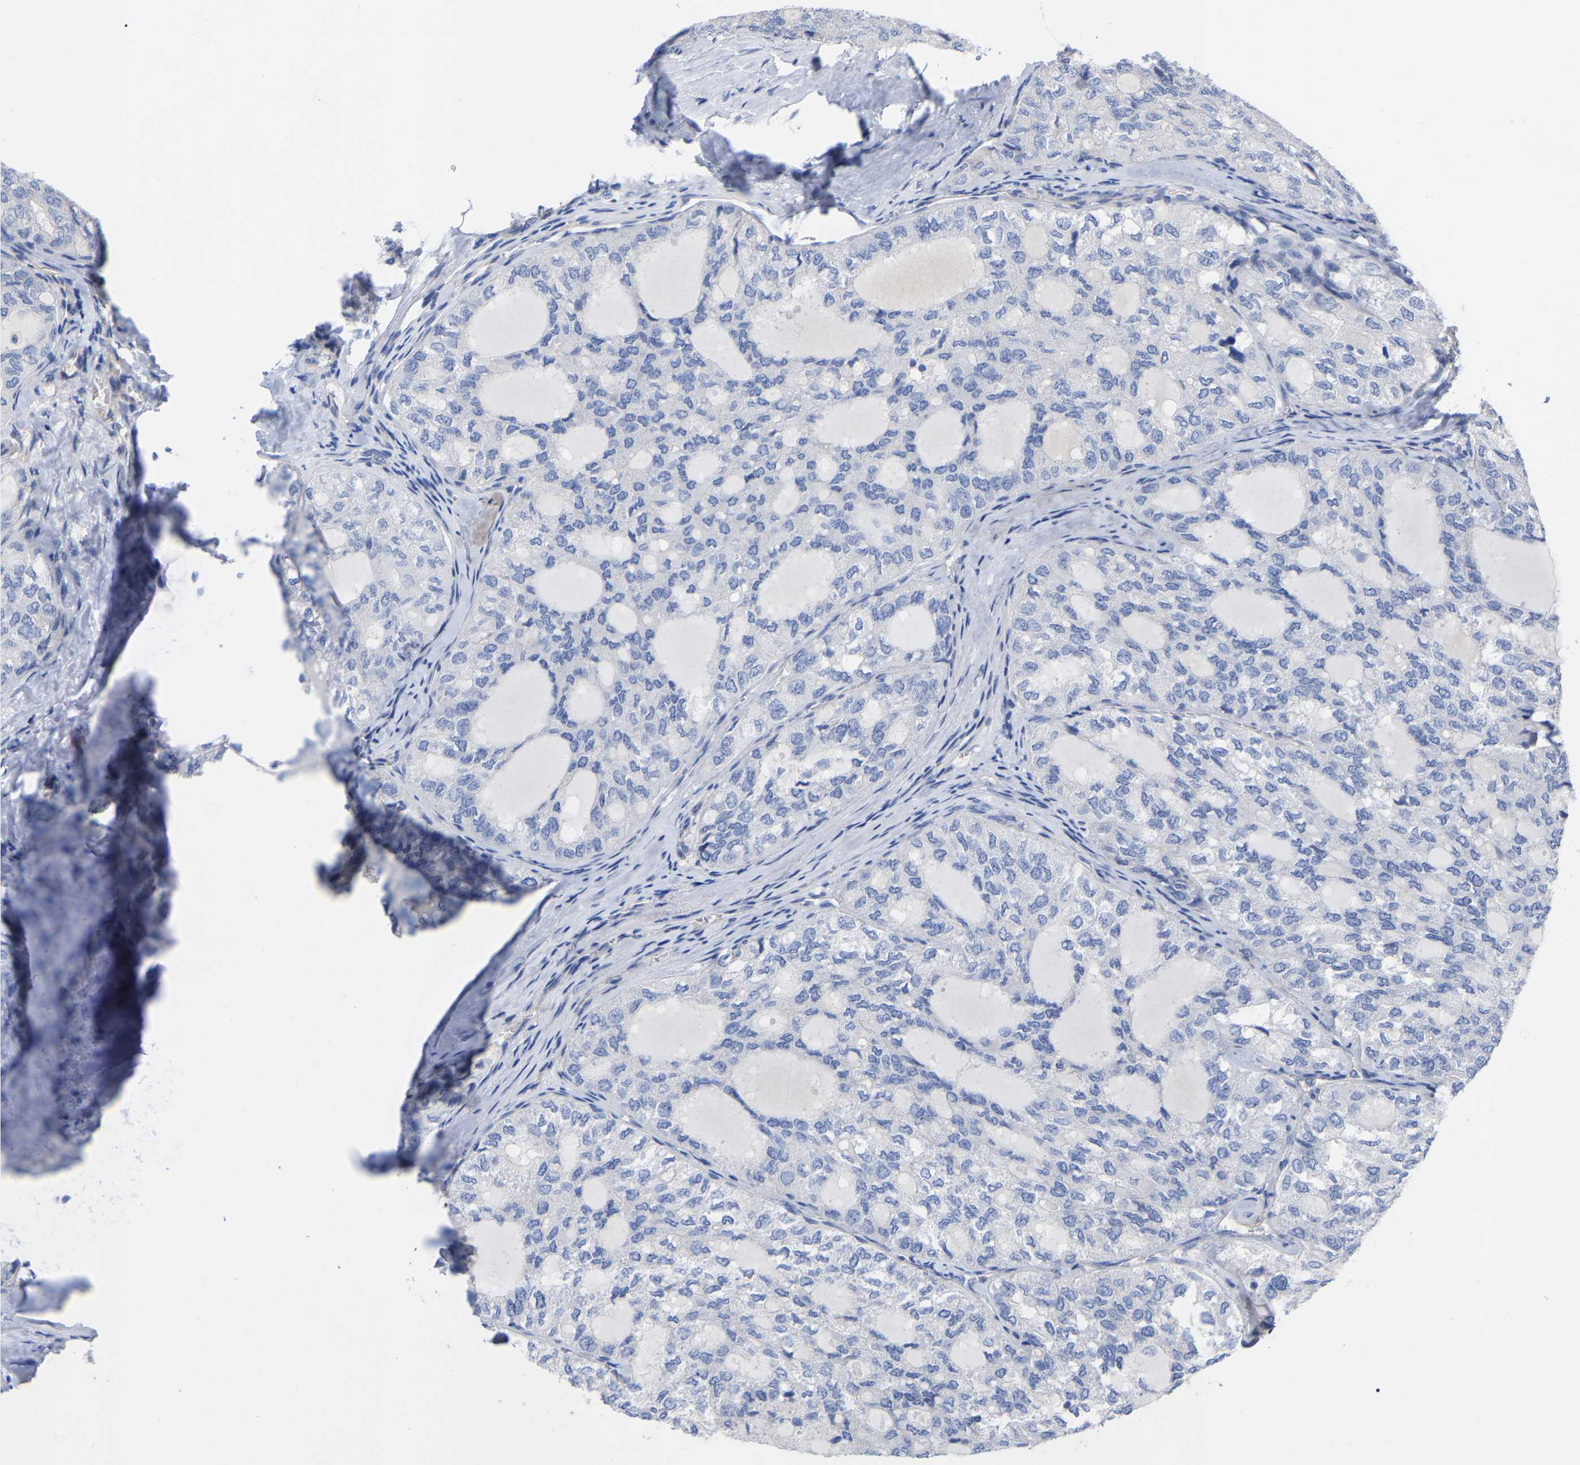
{"staining": {"intensity": "negative", "quantity": "none", "location": "none"}, "tissue": "thyroid cancer", "cell_type": "Tumor cells", "image_type": "cancer", "snomed": [{"axis": "morphology", "description": "Follicular adenoma carcinoma, NOS"}, {"axis": "topography", "description": "Thyroid gland"}], "caption": "Thyroid follicular adenoma carcinoma stained for a protein using IHC exhibits no positivity tumor cells.", "gene": "HAPLN1", "patient": {"sex": "male", "age": 75}}